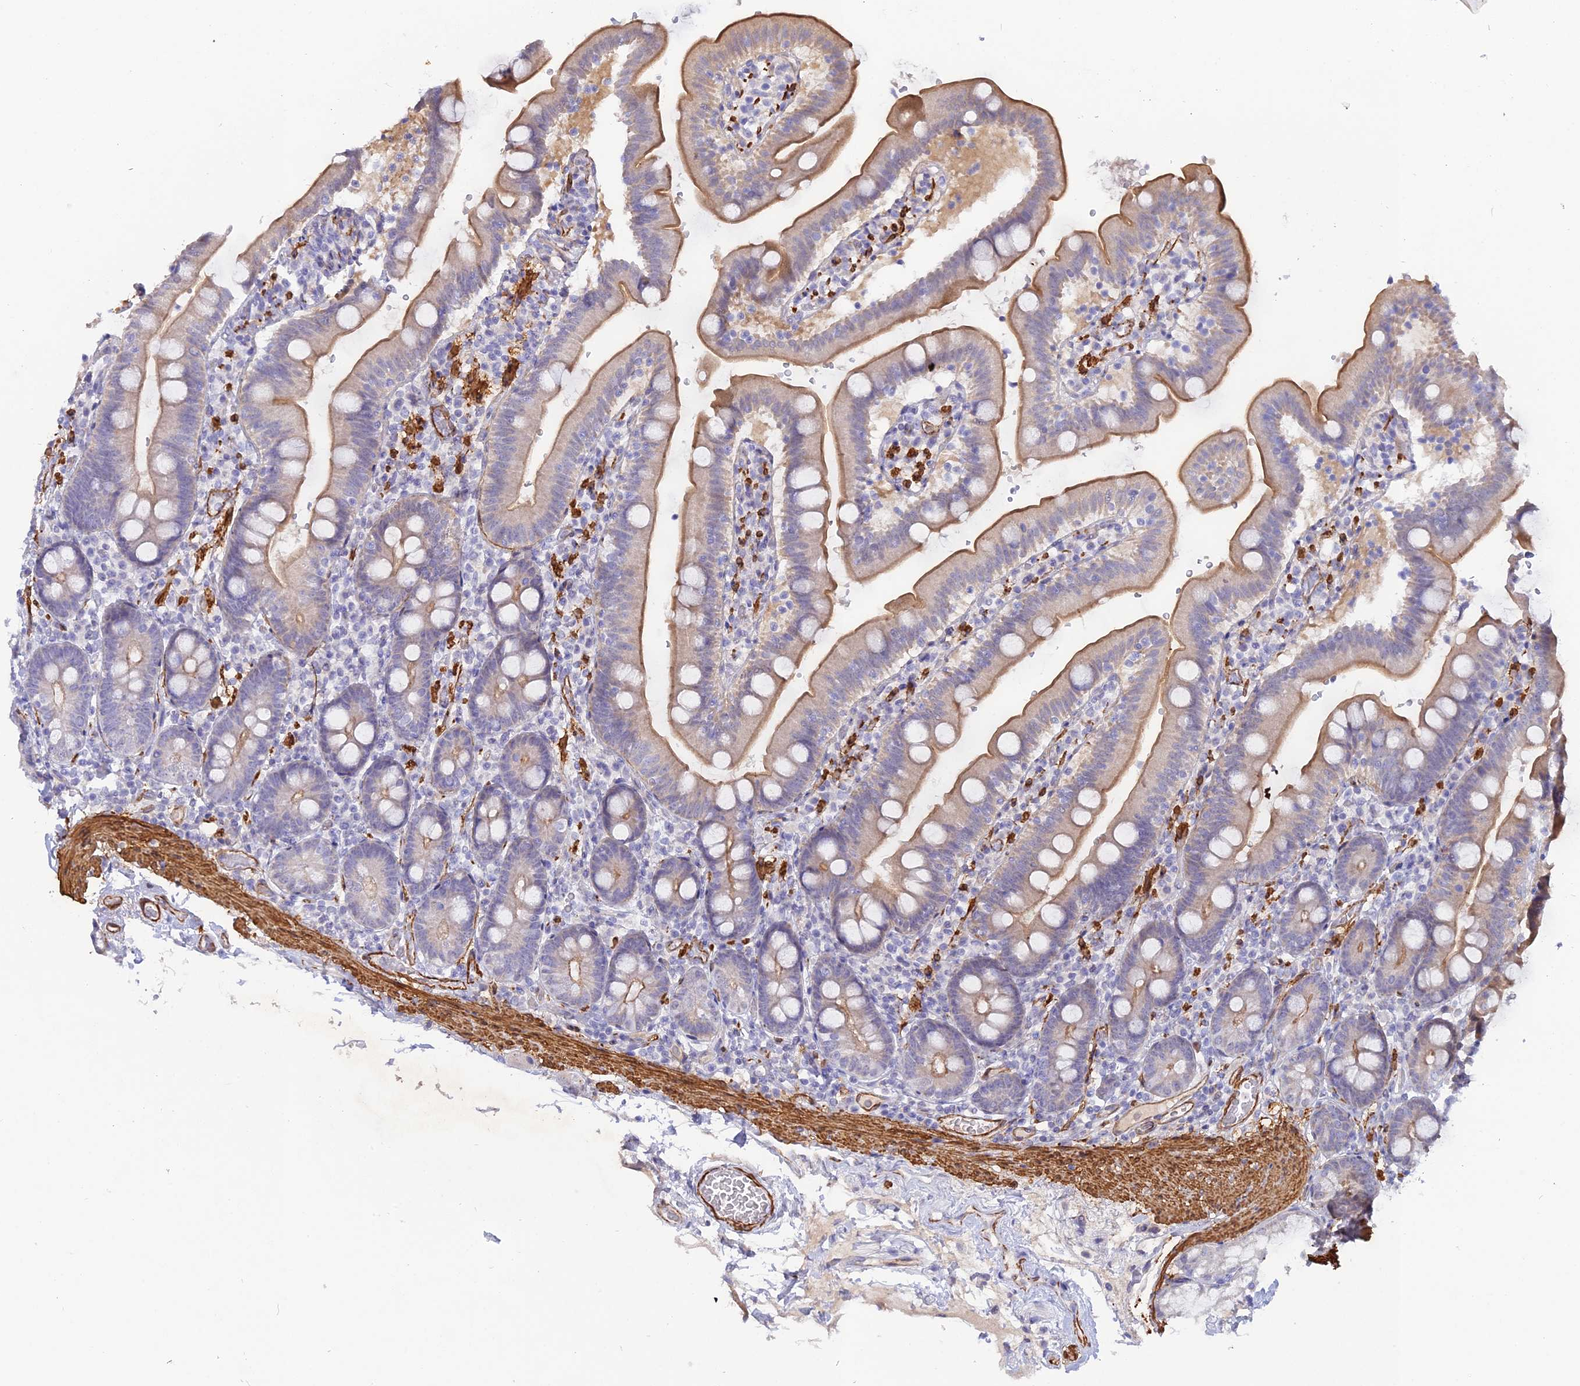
{"staining": {"intensity": "moderate", "quantity": "25%-75%", "location": "cytoplasmic/membranous"}, "tissue": "duodenum", "cell_type": "Glandular cells", "image_type": "normal", "snomed": [{"axis": "morphology", "description": "Normal tissue, NOS"}, {"axis": "topography", "description": "Duodenum"}], "caption": "This photomicrograph displays unremarkable duodenum stained with immunohistochemistry (IHC) to label a protein in brown. The cytoplasmic/membranous of glandular cells show moderate positivity for the protein. Nuclei are counter-stained blue.", "gene": "CCDC154", "patient": {"sex": "female", "age": 67}}